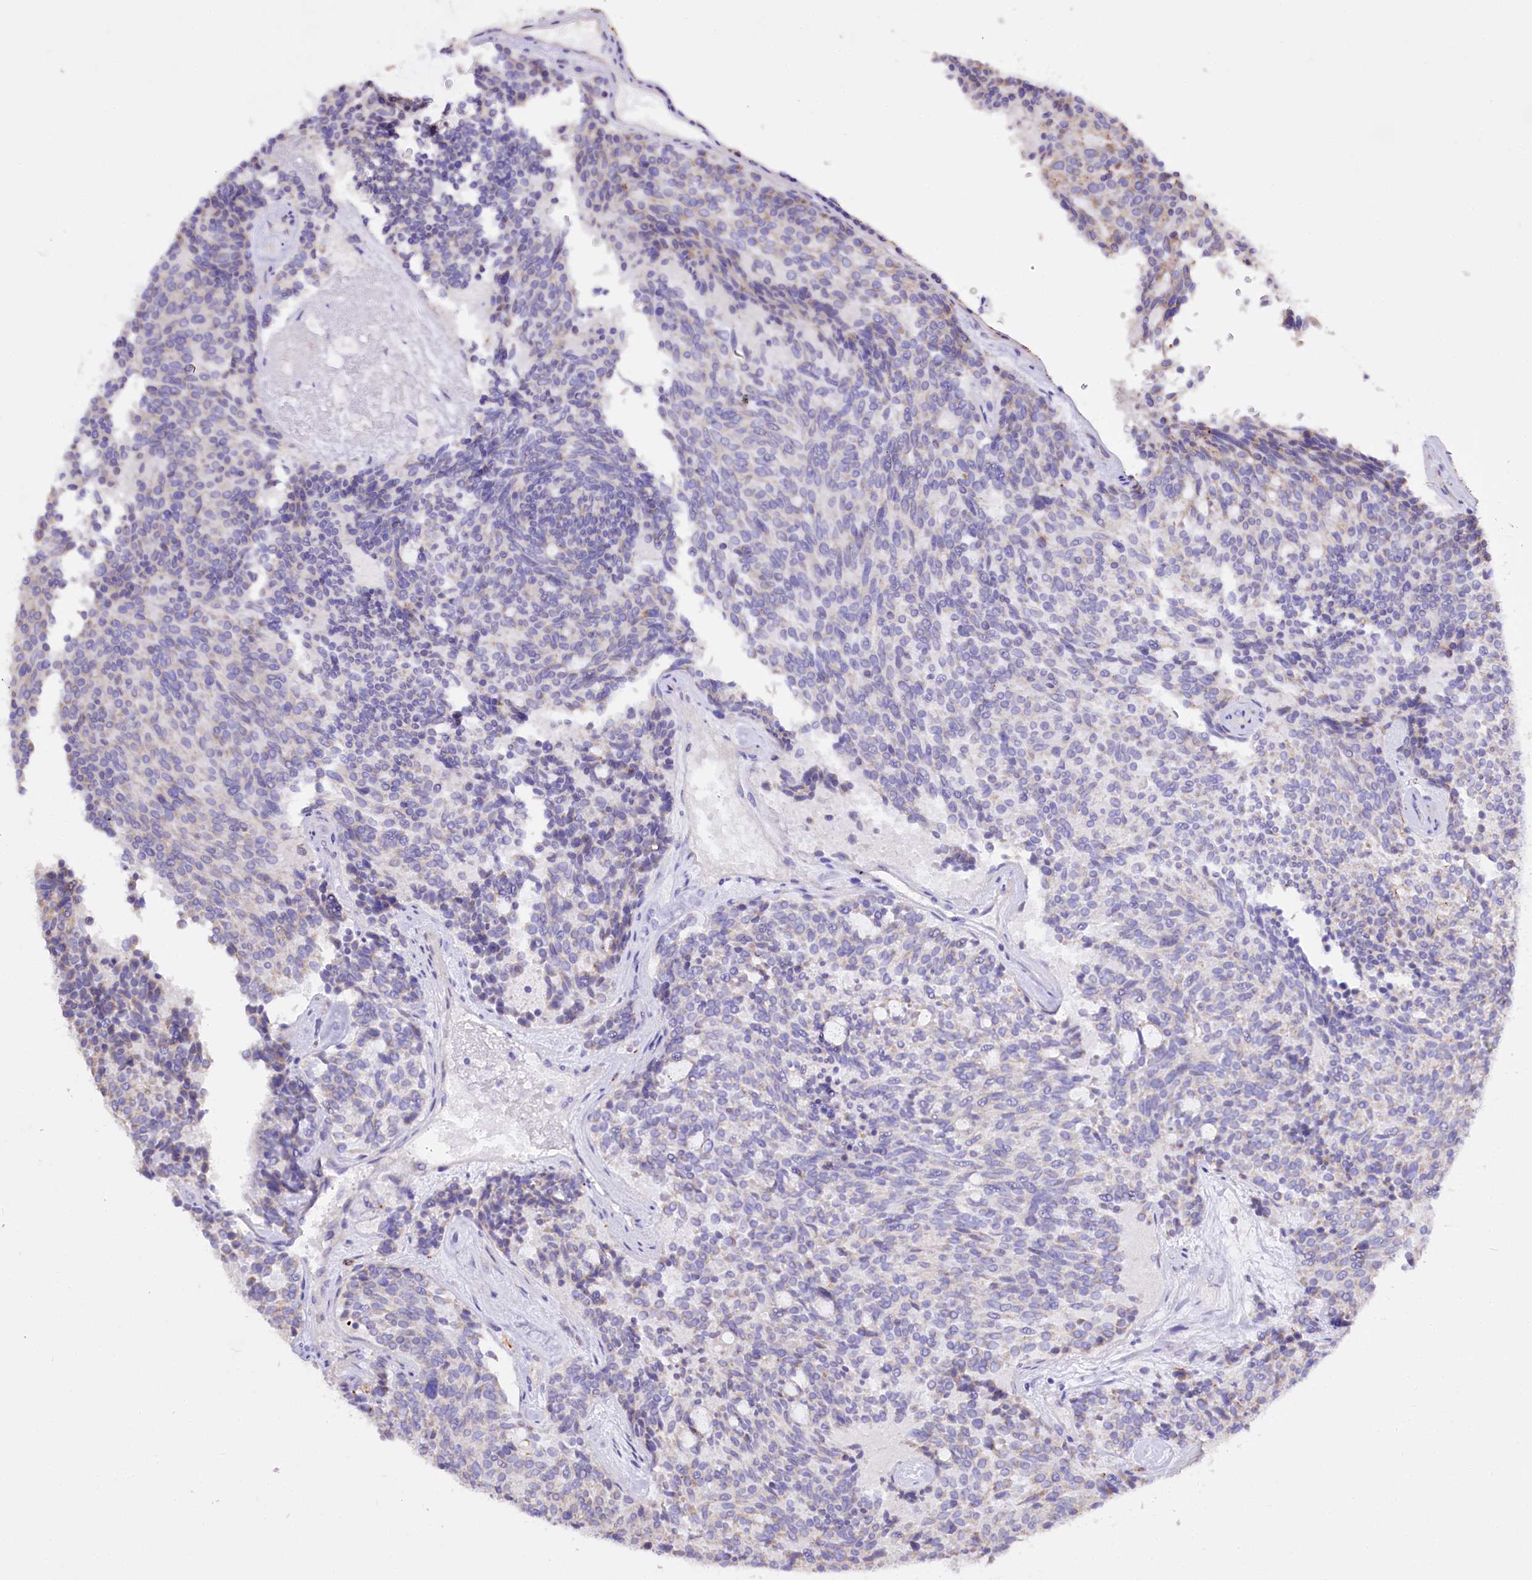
{"staining": {"intensity": "negative", "quantity": "none", "location": "none"}, "tissue": "carcinoid", "cell_type": "Tumor cells", "image_type": "cancer", "snomed": [{"axis": "morphology", "description": "Carcinoid, malignant, NOS"}, {"axis": "topography", "description": "Pancreas"}], "caption": "An immunohistochemistry (IHC) photomicrograph of carcinoid is shown. There is no staining in tumor cells of carcinoid.", "gene": "PTER", "patient": {"sex": "female", "age": 54}}